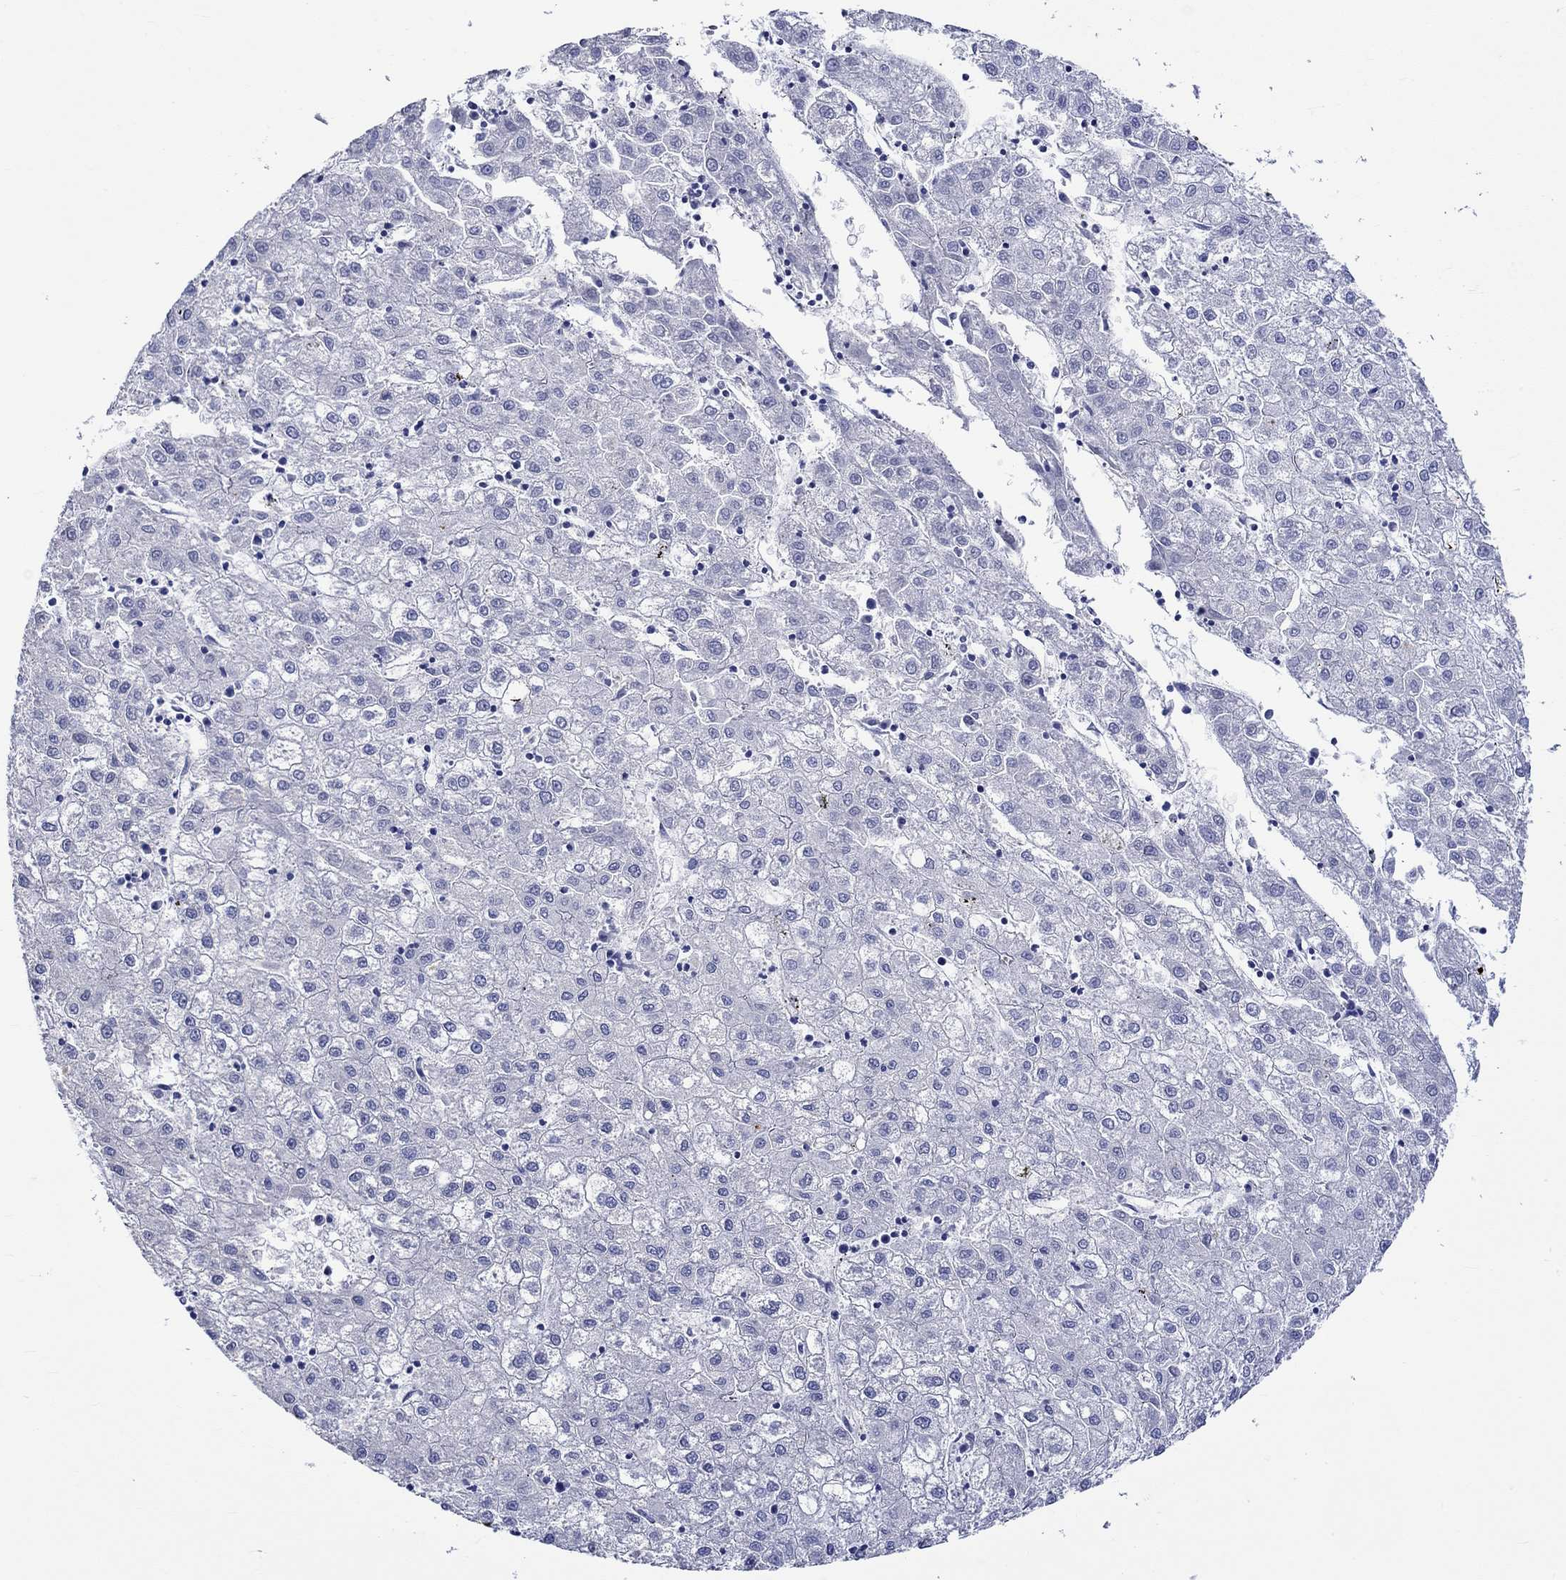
{"staining": {"intensity": "negative", "quantity": "none", "location": "none"}, "tissue": "liver cancer", "cell_type": "Tumor cells", "image_type": "cancer", "snomed": [{"axis": "morphology", "description": "Carcinoma, Hepatocellular, NOS"}, {"axis": "topography", "description": "Liver"}], "caption": "Immunohistochemical staining of hepatocellular carcinoma (liver) displays no significant expression in tumor cells.", "gene": "KLHL35", "patient": {"sex": "male", "age": 72}}